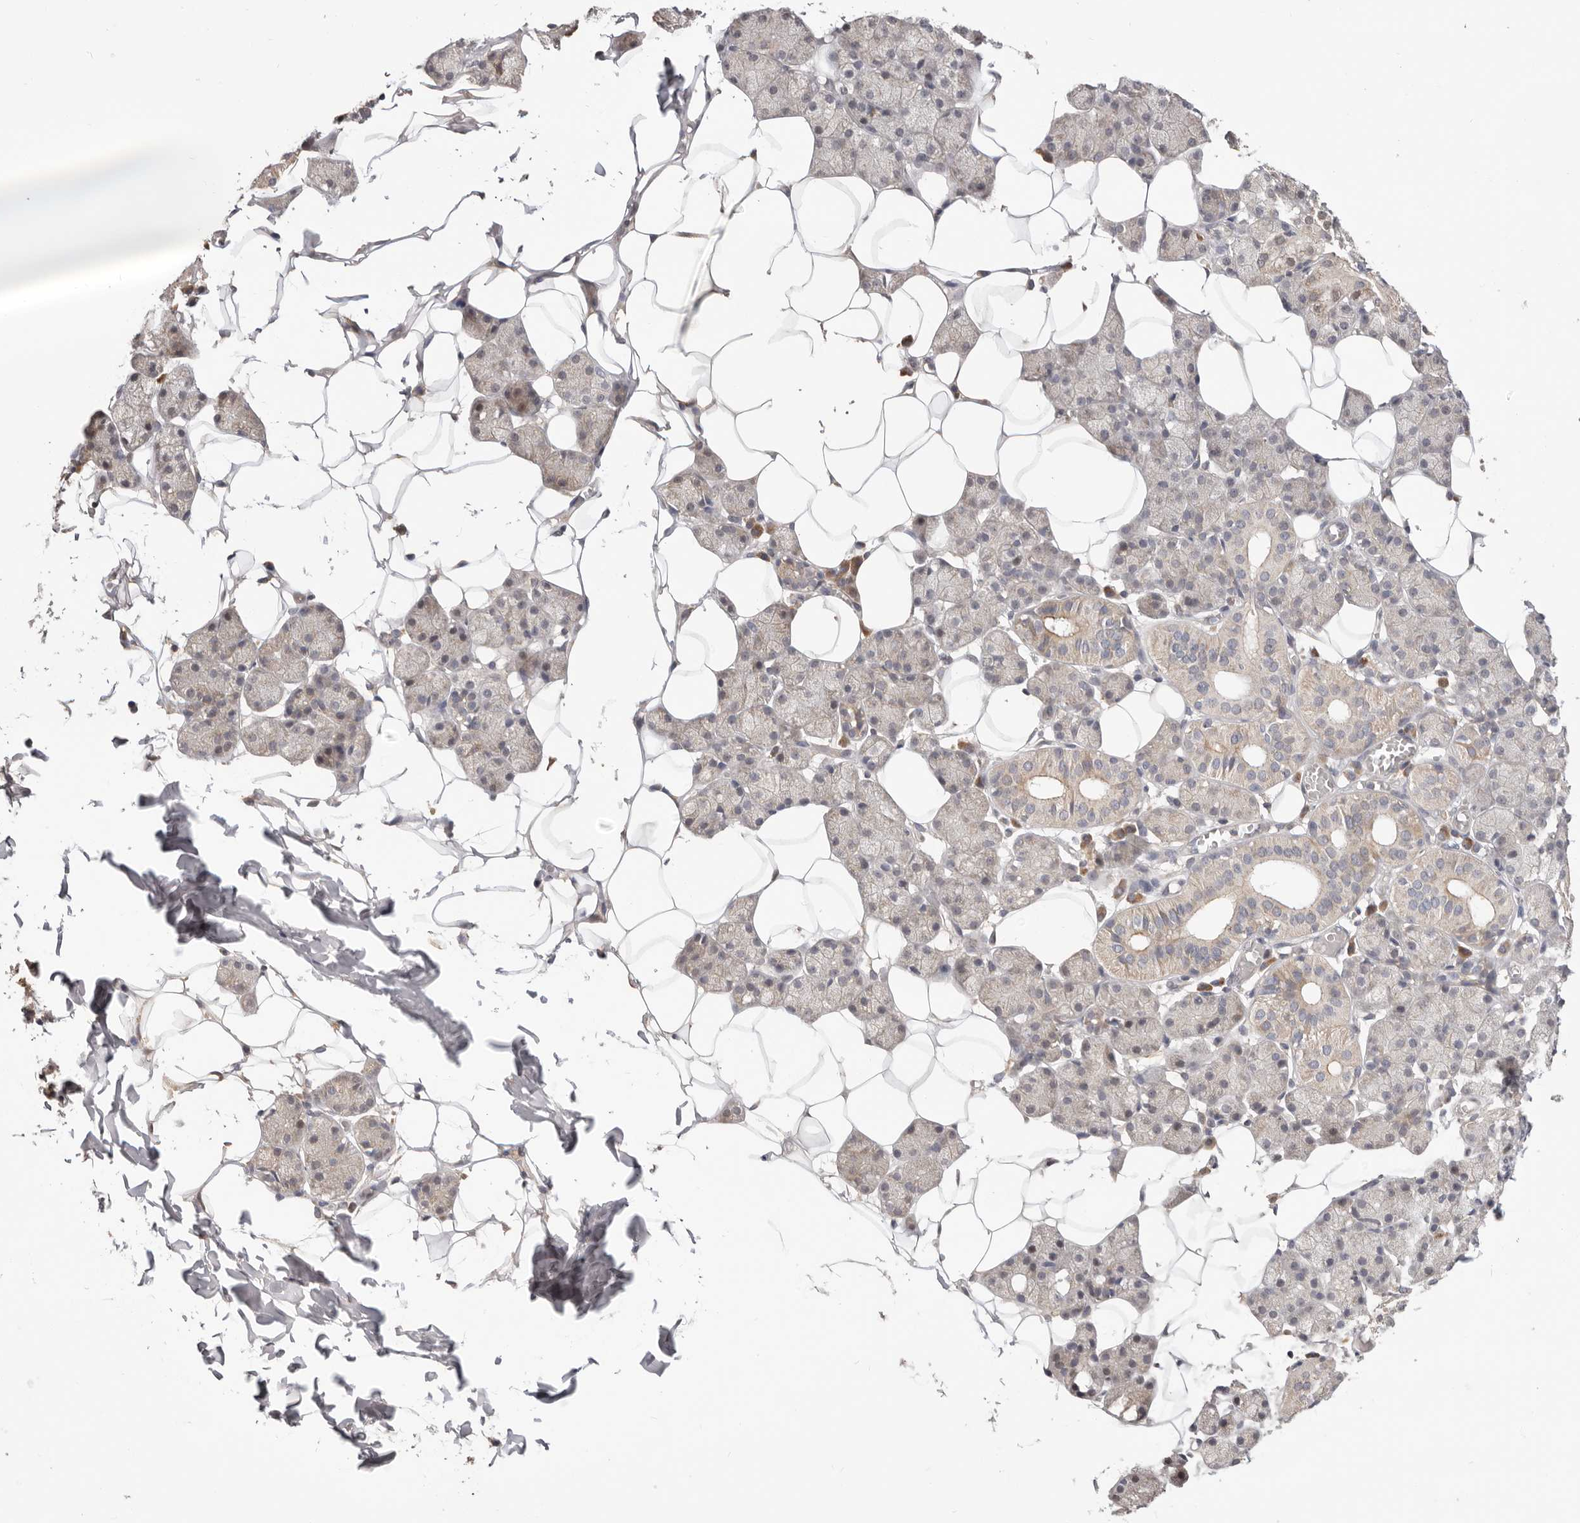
{"staining": {"intensity": "weak", "quantity": "25%-75%", "location": "cytoplasmic/membranous"}, "tissue": "salivary gland", "cell_type": "Glandular cells", "image_type": "normal", "snomed": [{"axis": "morphology", "description": "Normal tissue, NOS"}, {"axis": "topography", "description": "Salivary gland"}], "caption": "This image exhibits immunohistochemistry staining of unremarkable human salivary gland, with low weak cytoplasmic/membranous staining in about 25%-75% of glandular cells.", "gene": "LRP6", "patient": {"sex": "female", "age": 33}}